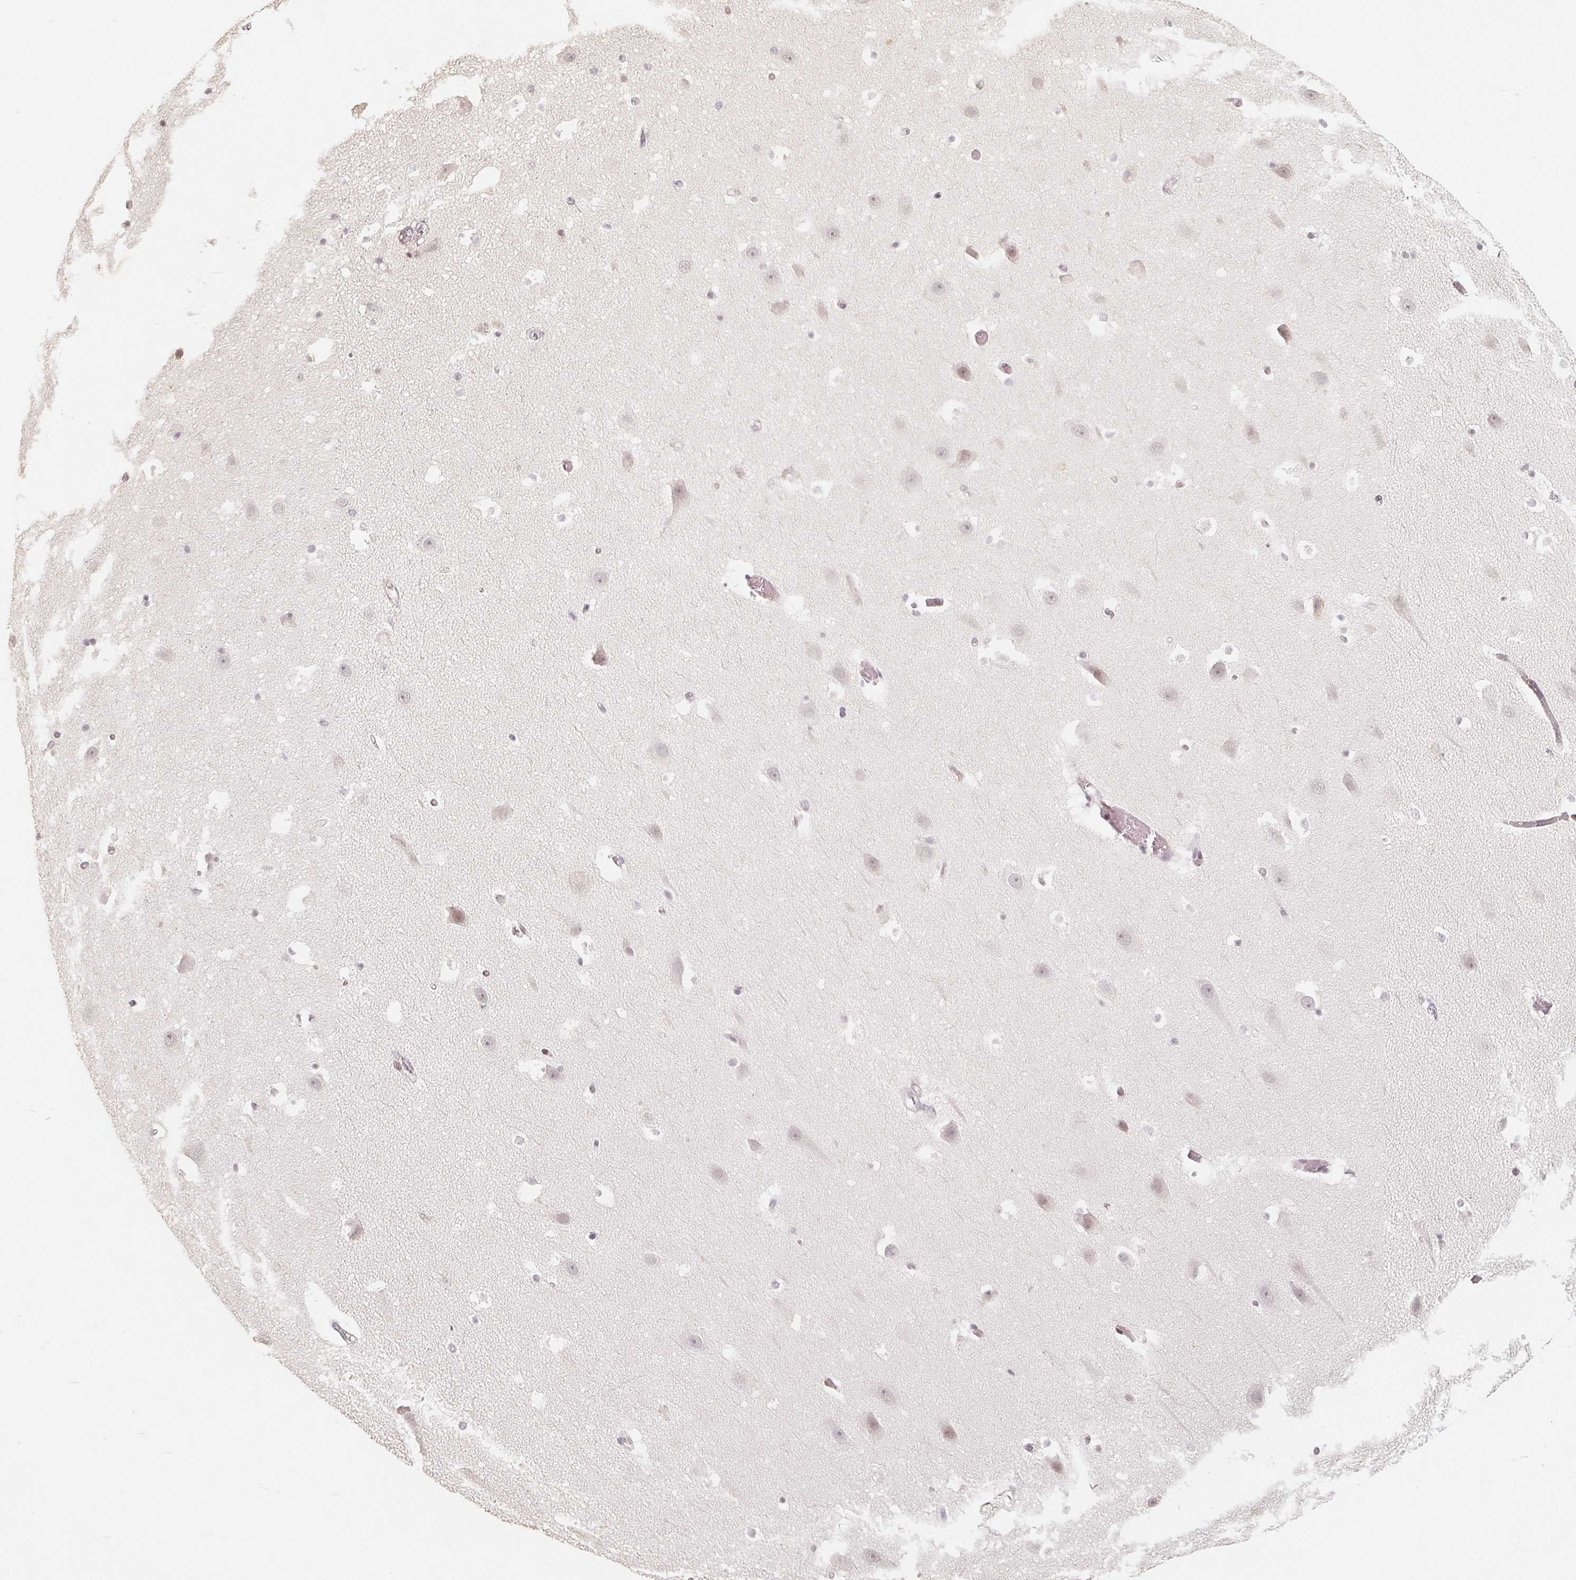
{"staining": {"intensity": "negative", "quantity": "none", "location": "none"}, "tissue": "hippocampus", "cell_type": "Glial cells", "image_type": "normal", "snomed": [{"axis": "morphology", "description": "Normal tissue, NOS"}, {"axis": "topography", "description": "Hippocampus"}], "caption": "Immunohistochemistry histopathology image of benign hippocampus: human hippocampus stained with DAB (3,3'-diaminobenzidine) shows no significant protein expression in glial cells.", "gene": "CCDC138", "patient": {"sex": "male", "age": 26}}